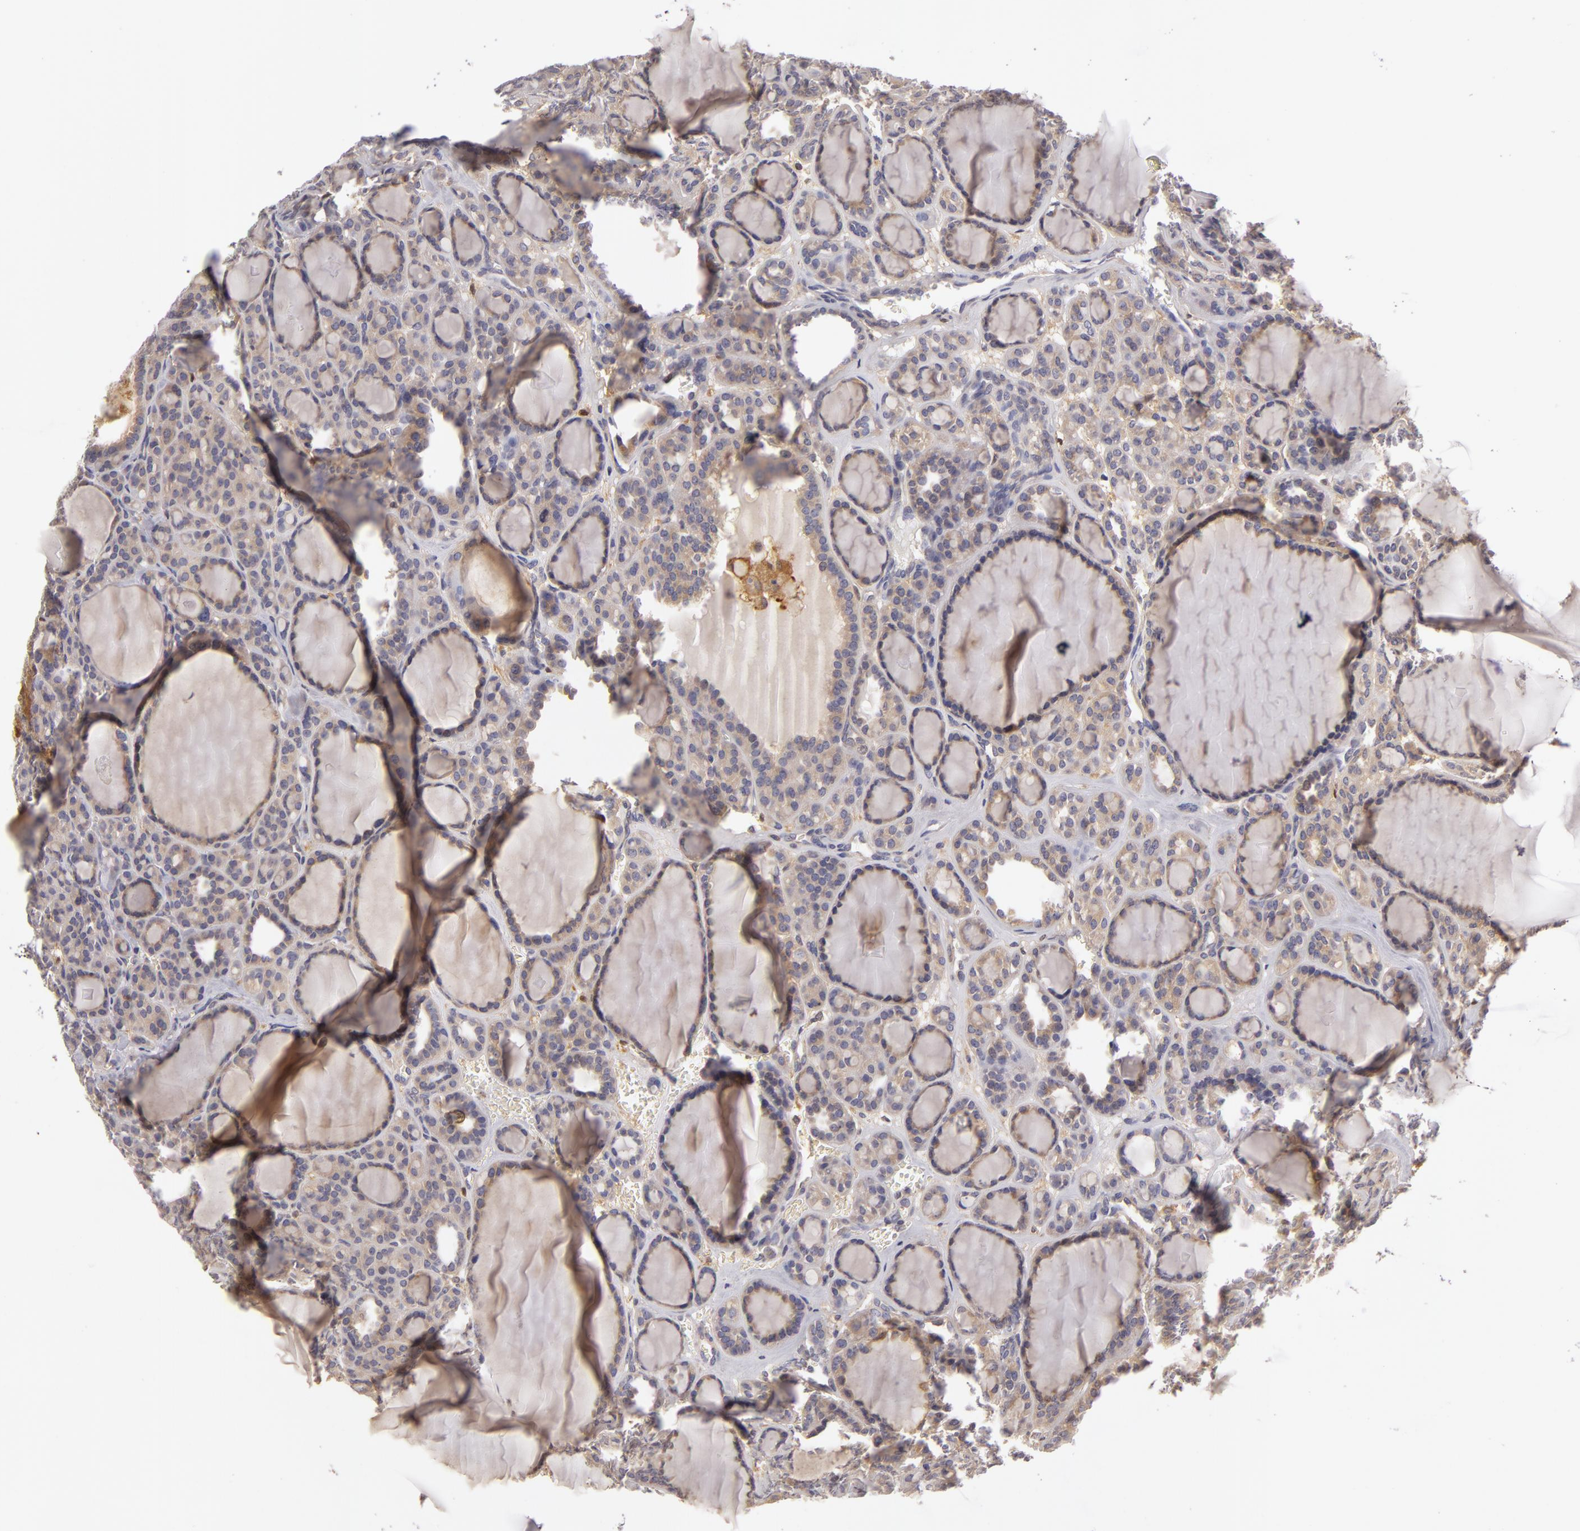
{"staining": {"intensity": "weak", "quantity": "25%-75%", "location": "cytoplasmic/membranous"}, "tissue": "thyroid cancer", "cell_type": "Tumor cells", "image_type": "cancer", "snomed": [{"axis": "morphology", "description": "Follicular adenoma carcinoma, NOS"}, {"axis": "topography", "description": "Thyroid gland"}], "caption": "Immunohistochemical staining of human thyroid follicular adenoma carcinoma reveals low levels of weak cytoplasmic/membranous protein expression in about 25%-75% of tumor cells.", "gene": "ZNF229", "patient": {"sex": "female", "age": 71}}